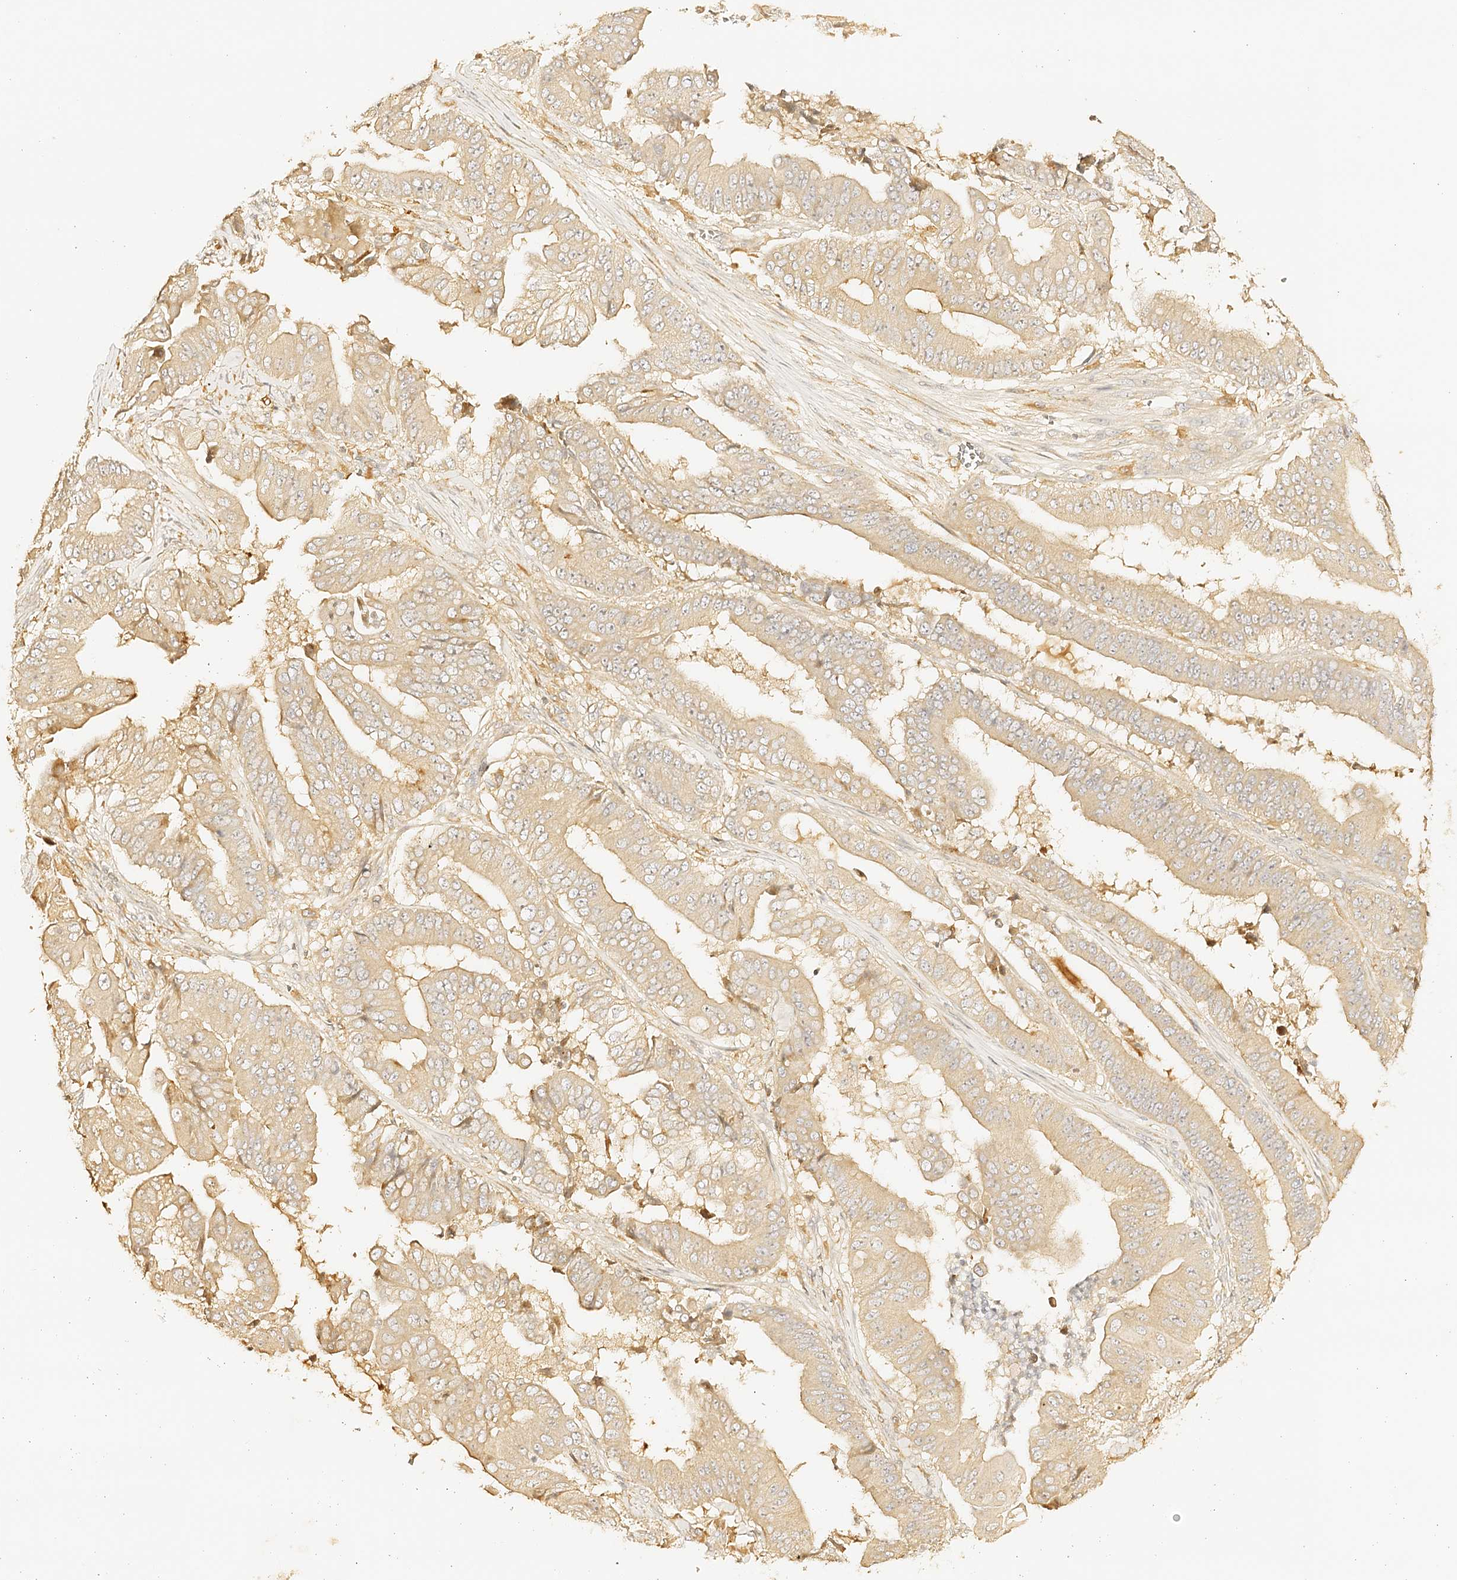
{"staining": {"intensity": "weak", "quantity": "<25%", "location": "cytoplasmic/membranous"}, "tissue": "pancreatic cancer", "cell_type": "Tumor cells", "image_type": "cancer", "snomed": [{"axis": "morphology", "description": "Adenocarcinoma, NOS"}, {"axis": "topography", "description": "Pancreas"}], "caption": "Protein analysis of pancreatic adenocarcinoma demonstrates no significant staining in tumor cells.", "gene": "DMXL2", "patient": {"sex": "female", "age": 77}}